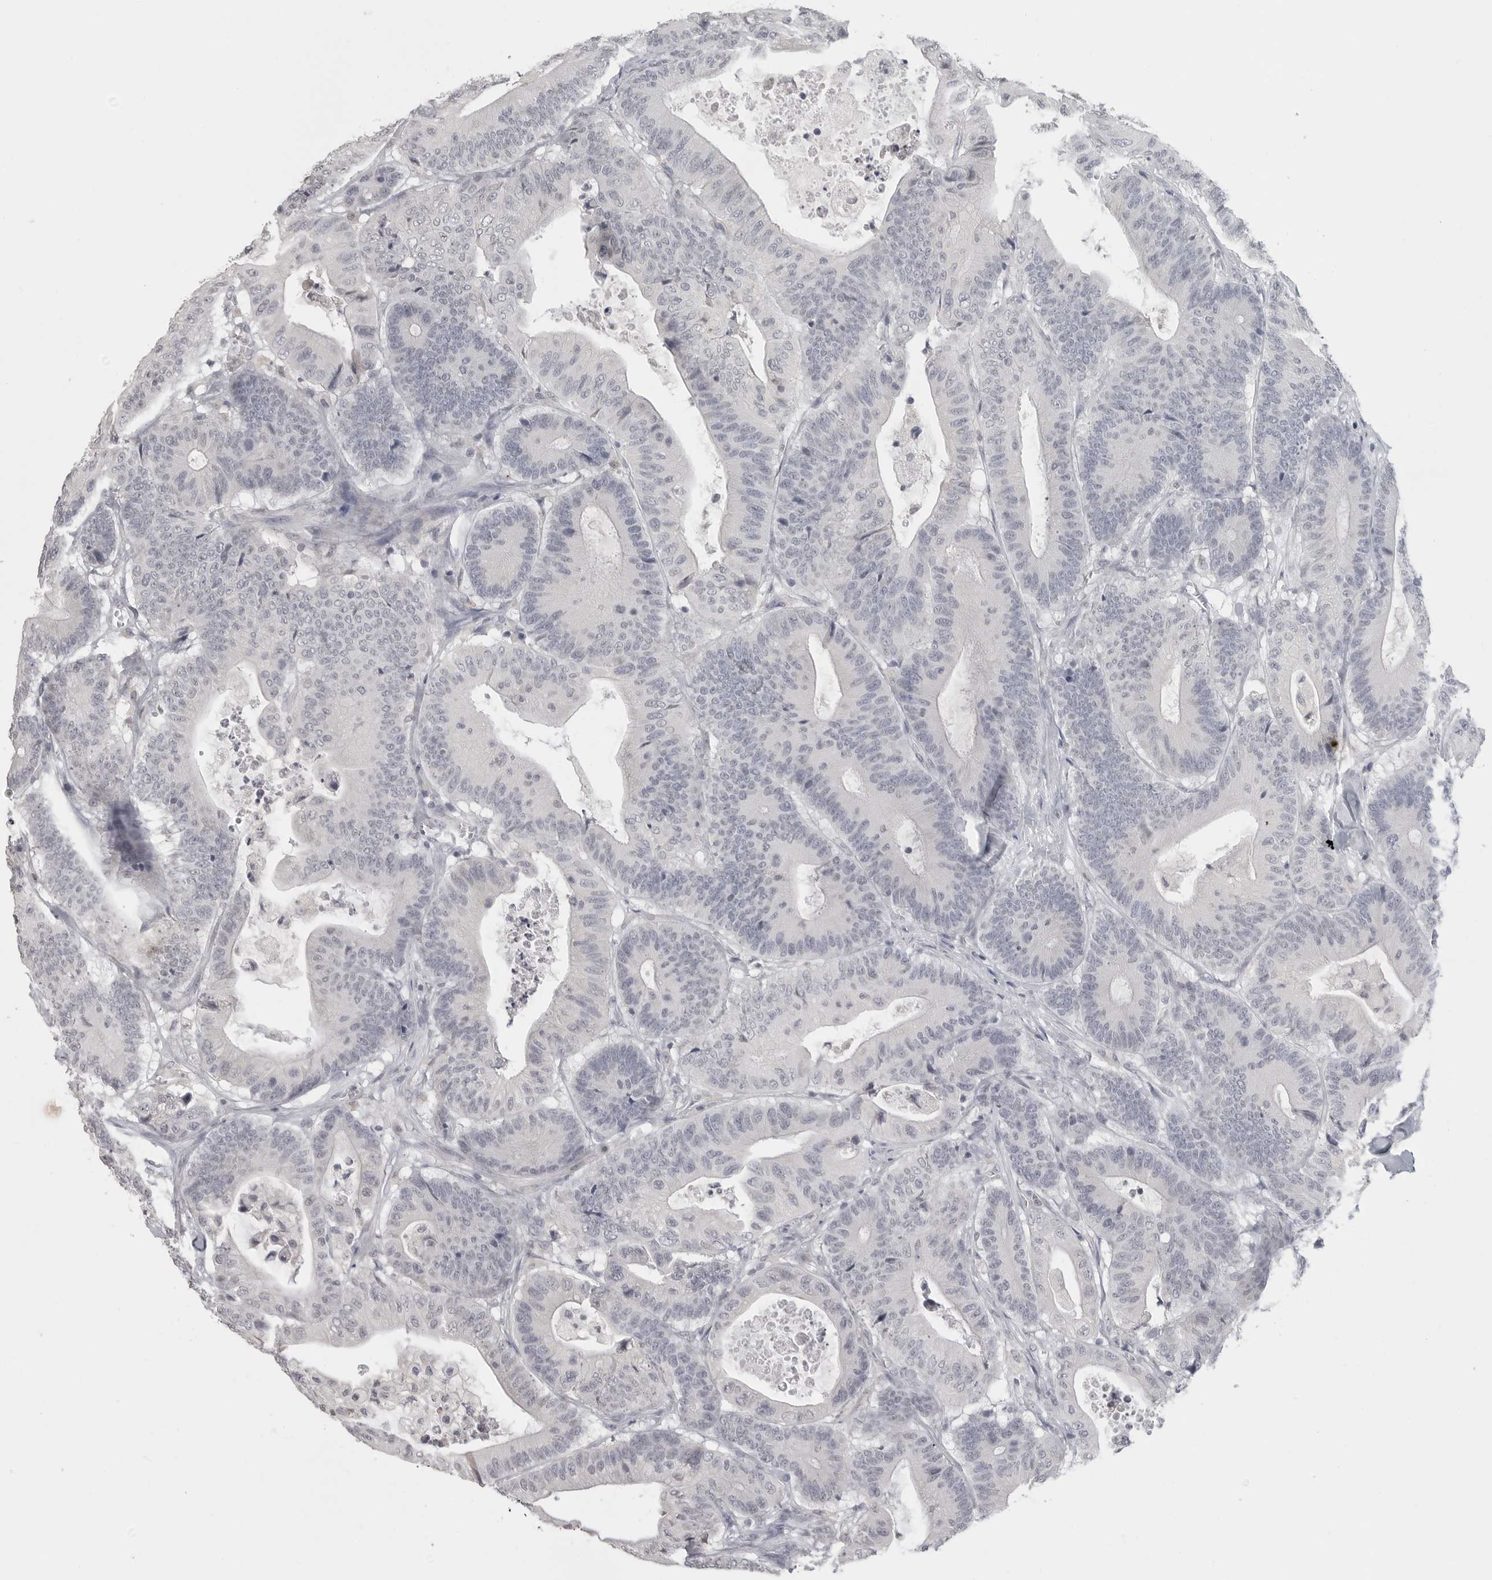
{"staining": {"intensity": "negative", "quantity": "none", "location": "none"}, "tissue": "colorectal cancer", "cell_type": "Tumor cells", "image_type": "cancer", "snomed": [{"axis": "morphology", "description": "Adenocarcinoma, NOS"}, {"axis": "topography", "description": "Colon"}], "caption": "A micrograph of human adenocarcinoma (colorectal) is negative for staining in tumor cells.", "gene": "PRSS1", "patient": {"sex": "female", "age": 84}}